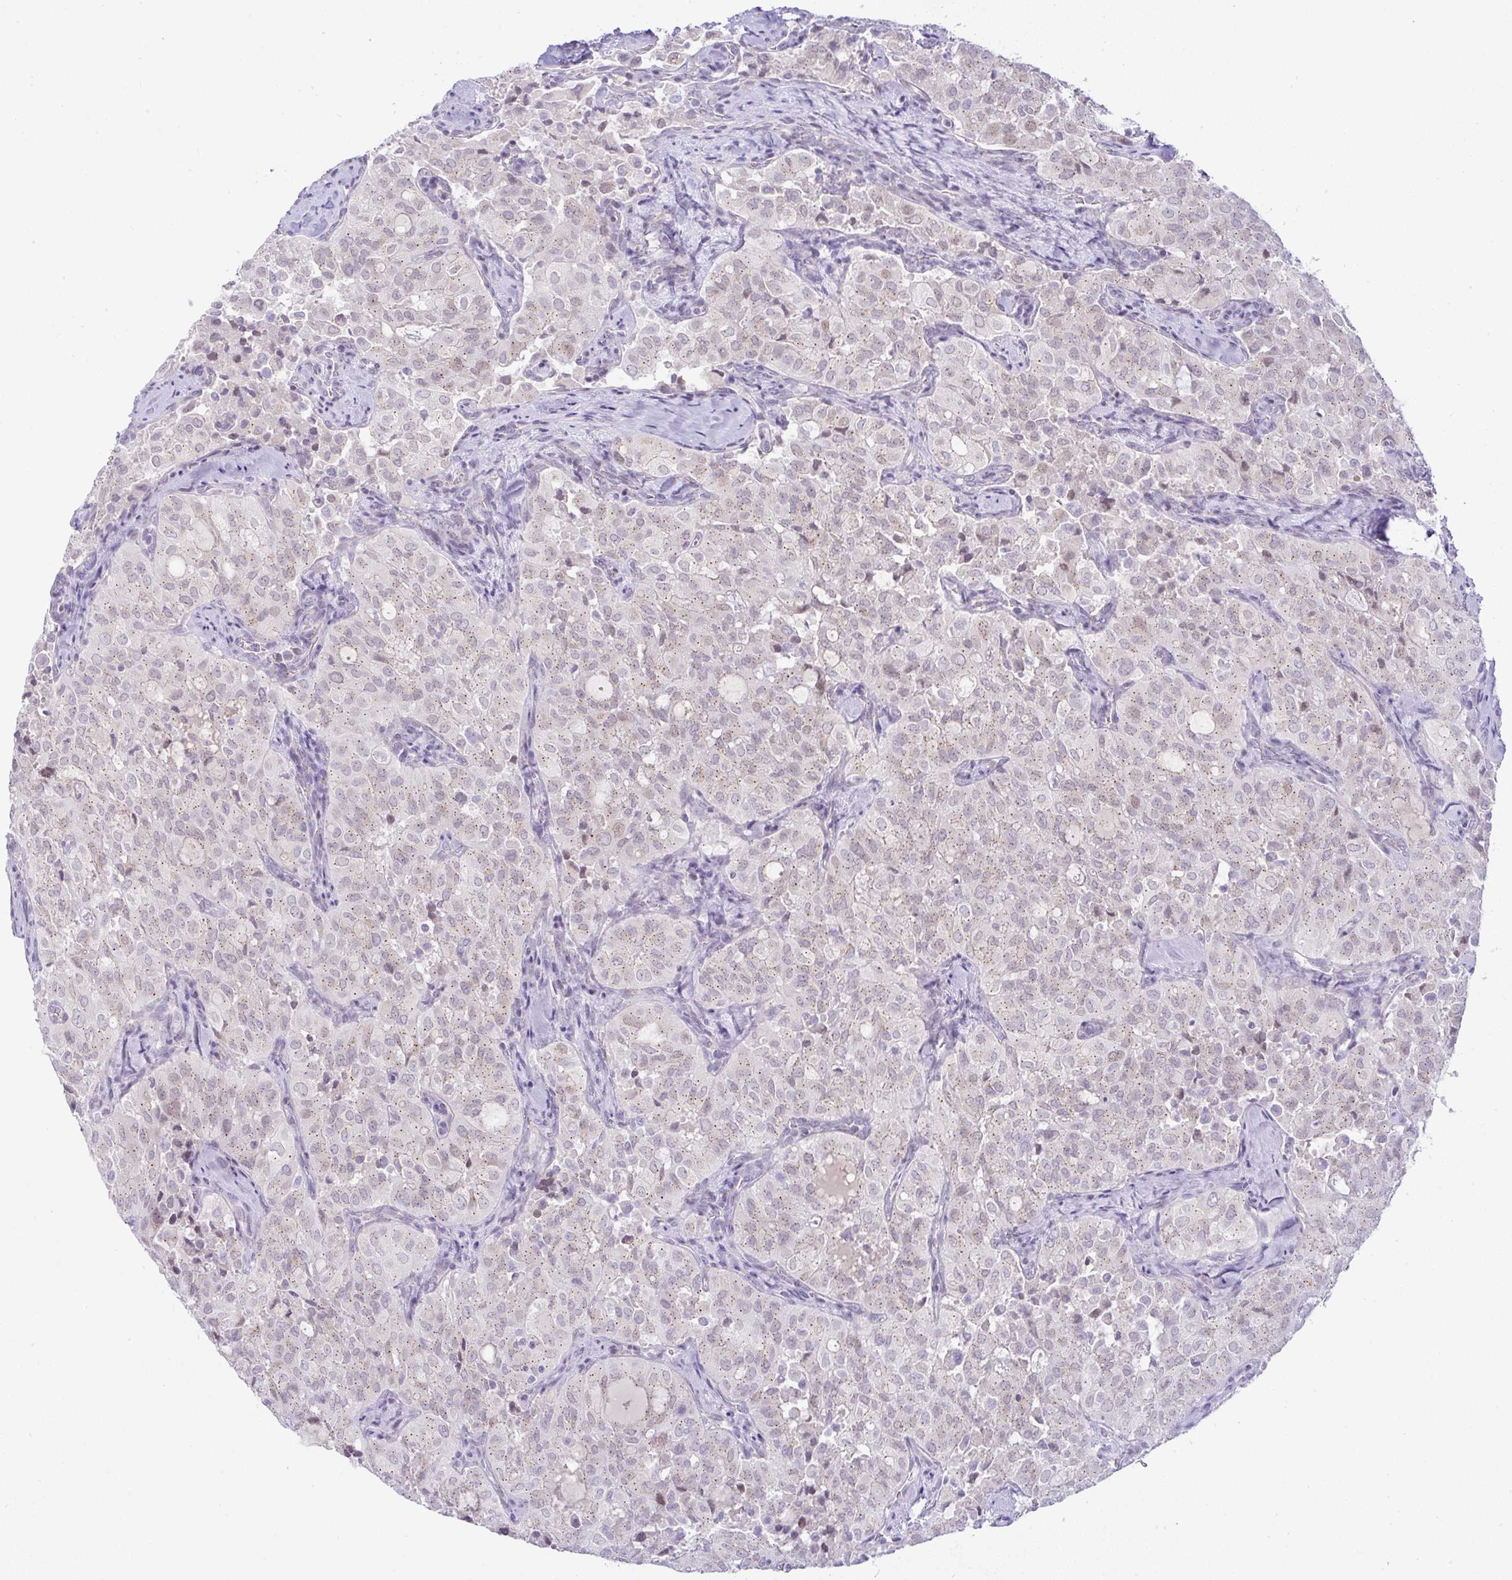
{"staining": {"intensity": "weak", "quantity": "25%-75%", "location": "cytoplasmic/membranous"}, "tissue": "thyroid cancer", "cell_type": "Tumor cells", "image_type": "cancer", "snomed": [{"axis": "morphology", "description": "Follicular adenoma carcinoma, NOS"}, {"axis": "topography", "description": "Thyroid gland"}], "caption": "Approximately 25%-75% of tumor cells in human follicular adenoma carcinoma (thyroid) reveal weak cytoplasmic/membranous protein positivity as visualized by brown immunohistochemical staining.", "gene": "FAM177A1", "patient": {"sex": "male", "age": 75}}